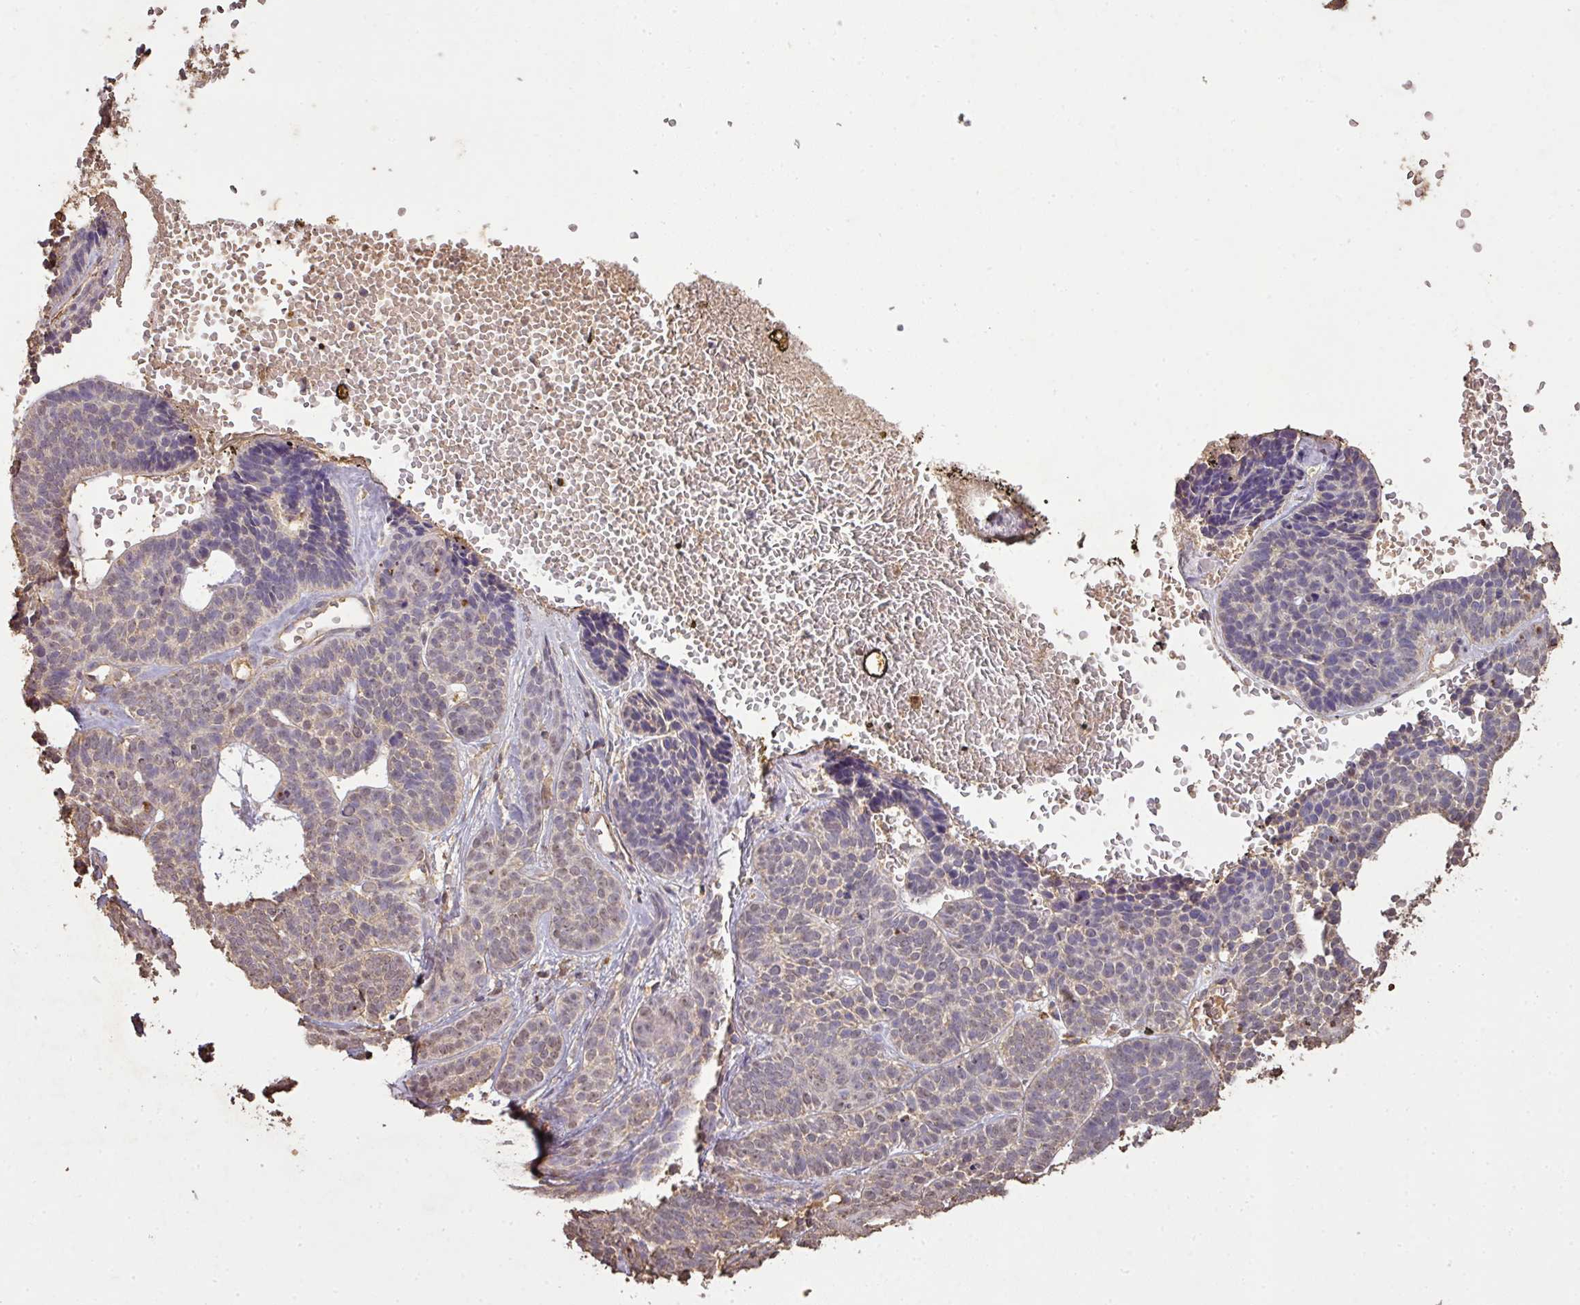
{"staining": {"intensity": "weak", "quantity": "25%-75%", "location": "nuclear"}, "tissue": "skin cancer", "cell_type": "Tumor cells", "image_type": "cancer", "snomed": [{"axis": "morphology", "description": "Basal cell carcinoma"}, {"axis": "topography", "description": "Skin"}], "caption": "Skin cancer (basal cell carcinoma) tissue demonstrates weak nuclear staining in about 25%-75% of tumor cells, visualized by immunohistochemistry. The protein of interest is stained brown, and the nuclei are stained in blue (DAB (3,3'-diaminobenzidine) IHC with brightfield microscopy, high magnification).", "gene": "ATAT1", "patient": {"sex": "male", "age": 85}}